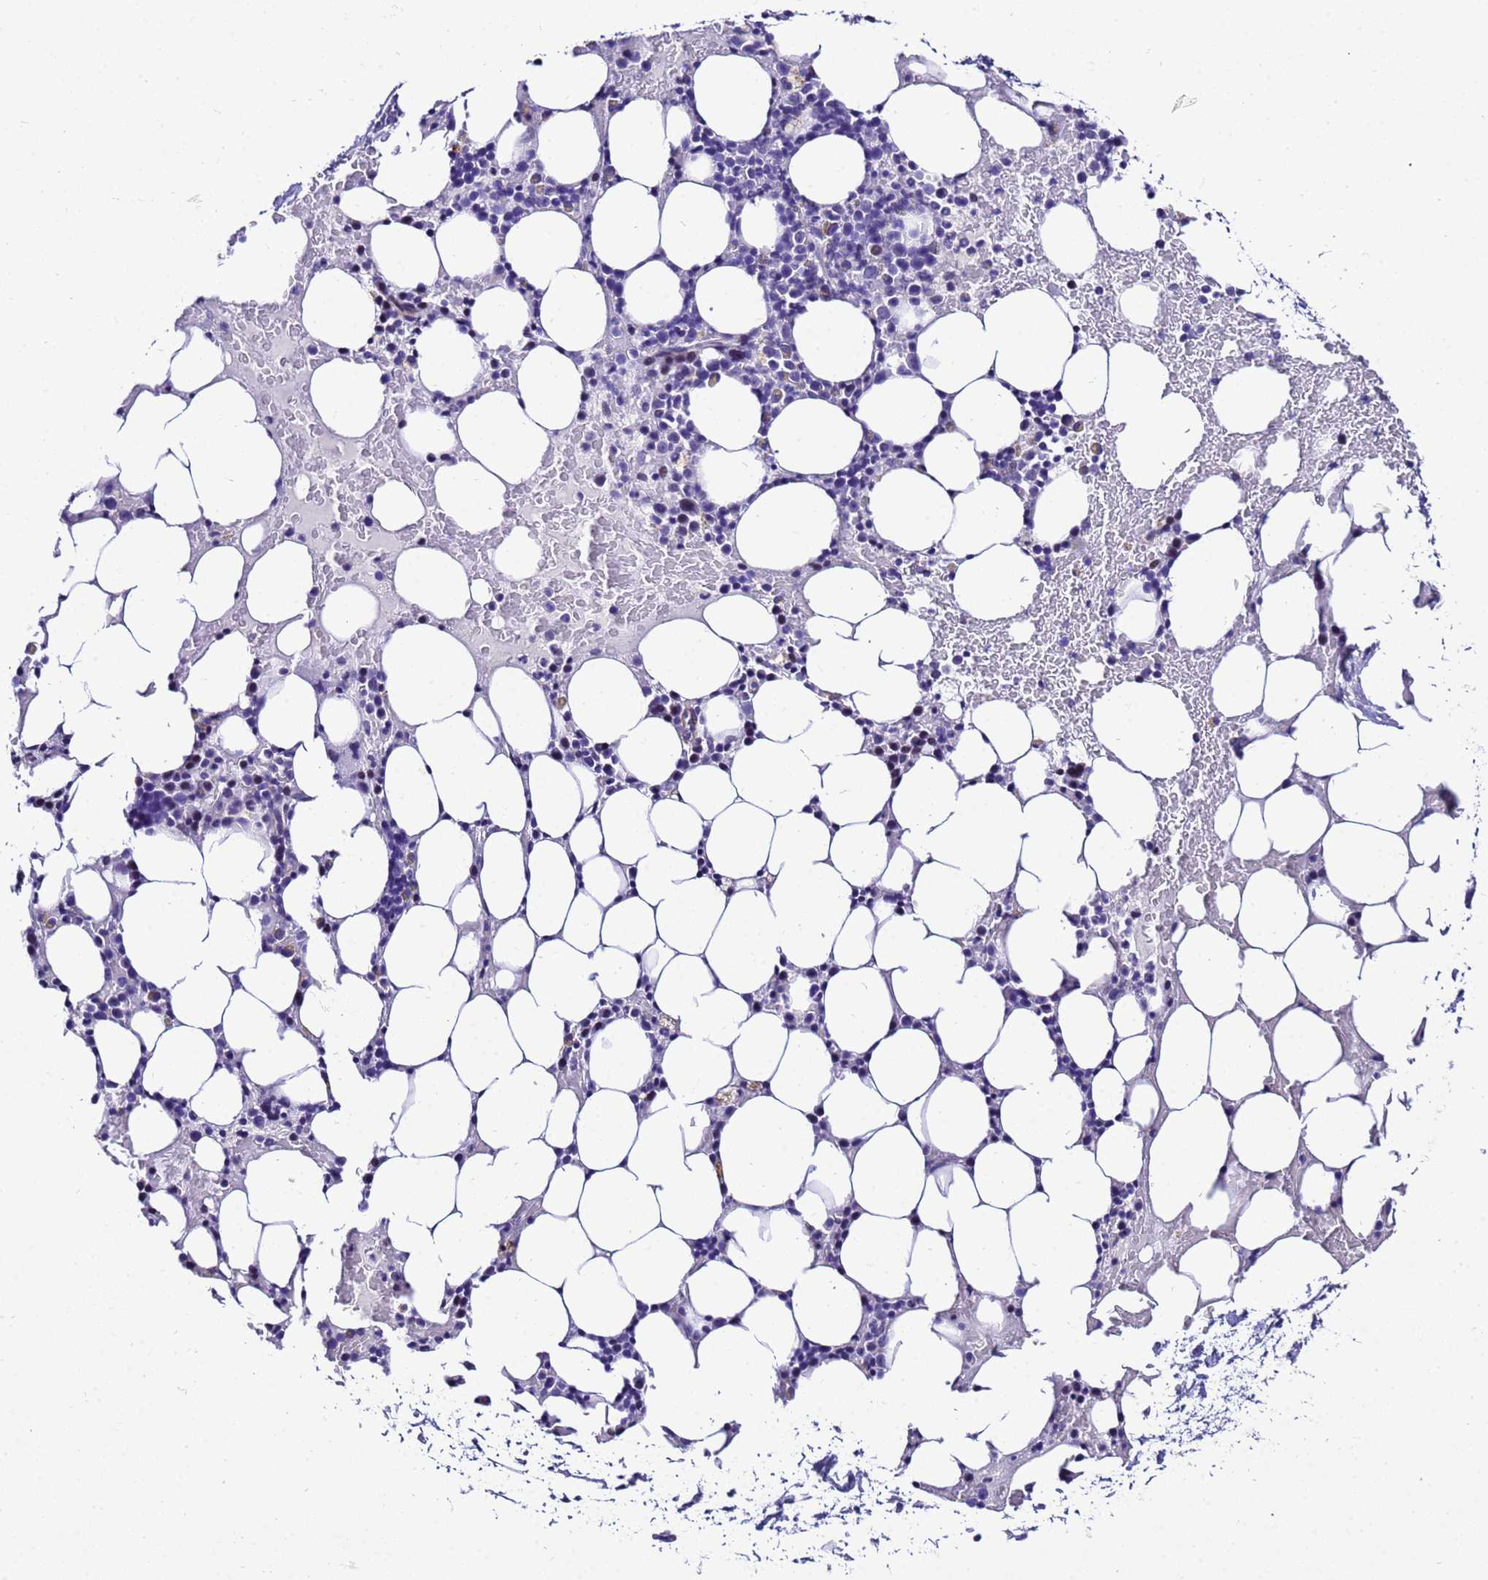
{"staining": {"intensity": "negative", "quantity": "none", "location": "none"}, "tissue": "bone marrow", "cell_type": "Hematopoietic cells", "image_type": "normal", "snomed": [{"axis": "morphology", "description": "Normal tissue, NOS"}, {"axis": "topography", "description": "Bone marrow"}], "caption": "The immunohistochemistry (IHC) photomicrograph has no significant staining in hematopoietic cells of bone marrow. (Stains: DAB immunohistochemistry (IHC) with hematoxylin counter stain, Microscopy: brightfield microscopy at high magnification).", "gene": "ZNF417", "patient": {"sex": "male", "age": 78}}